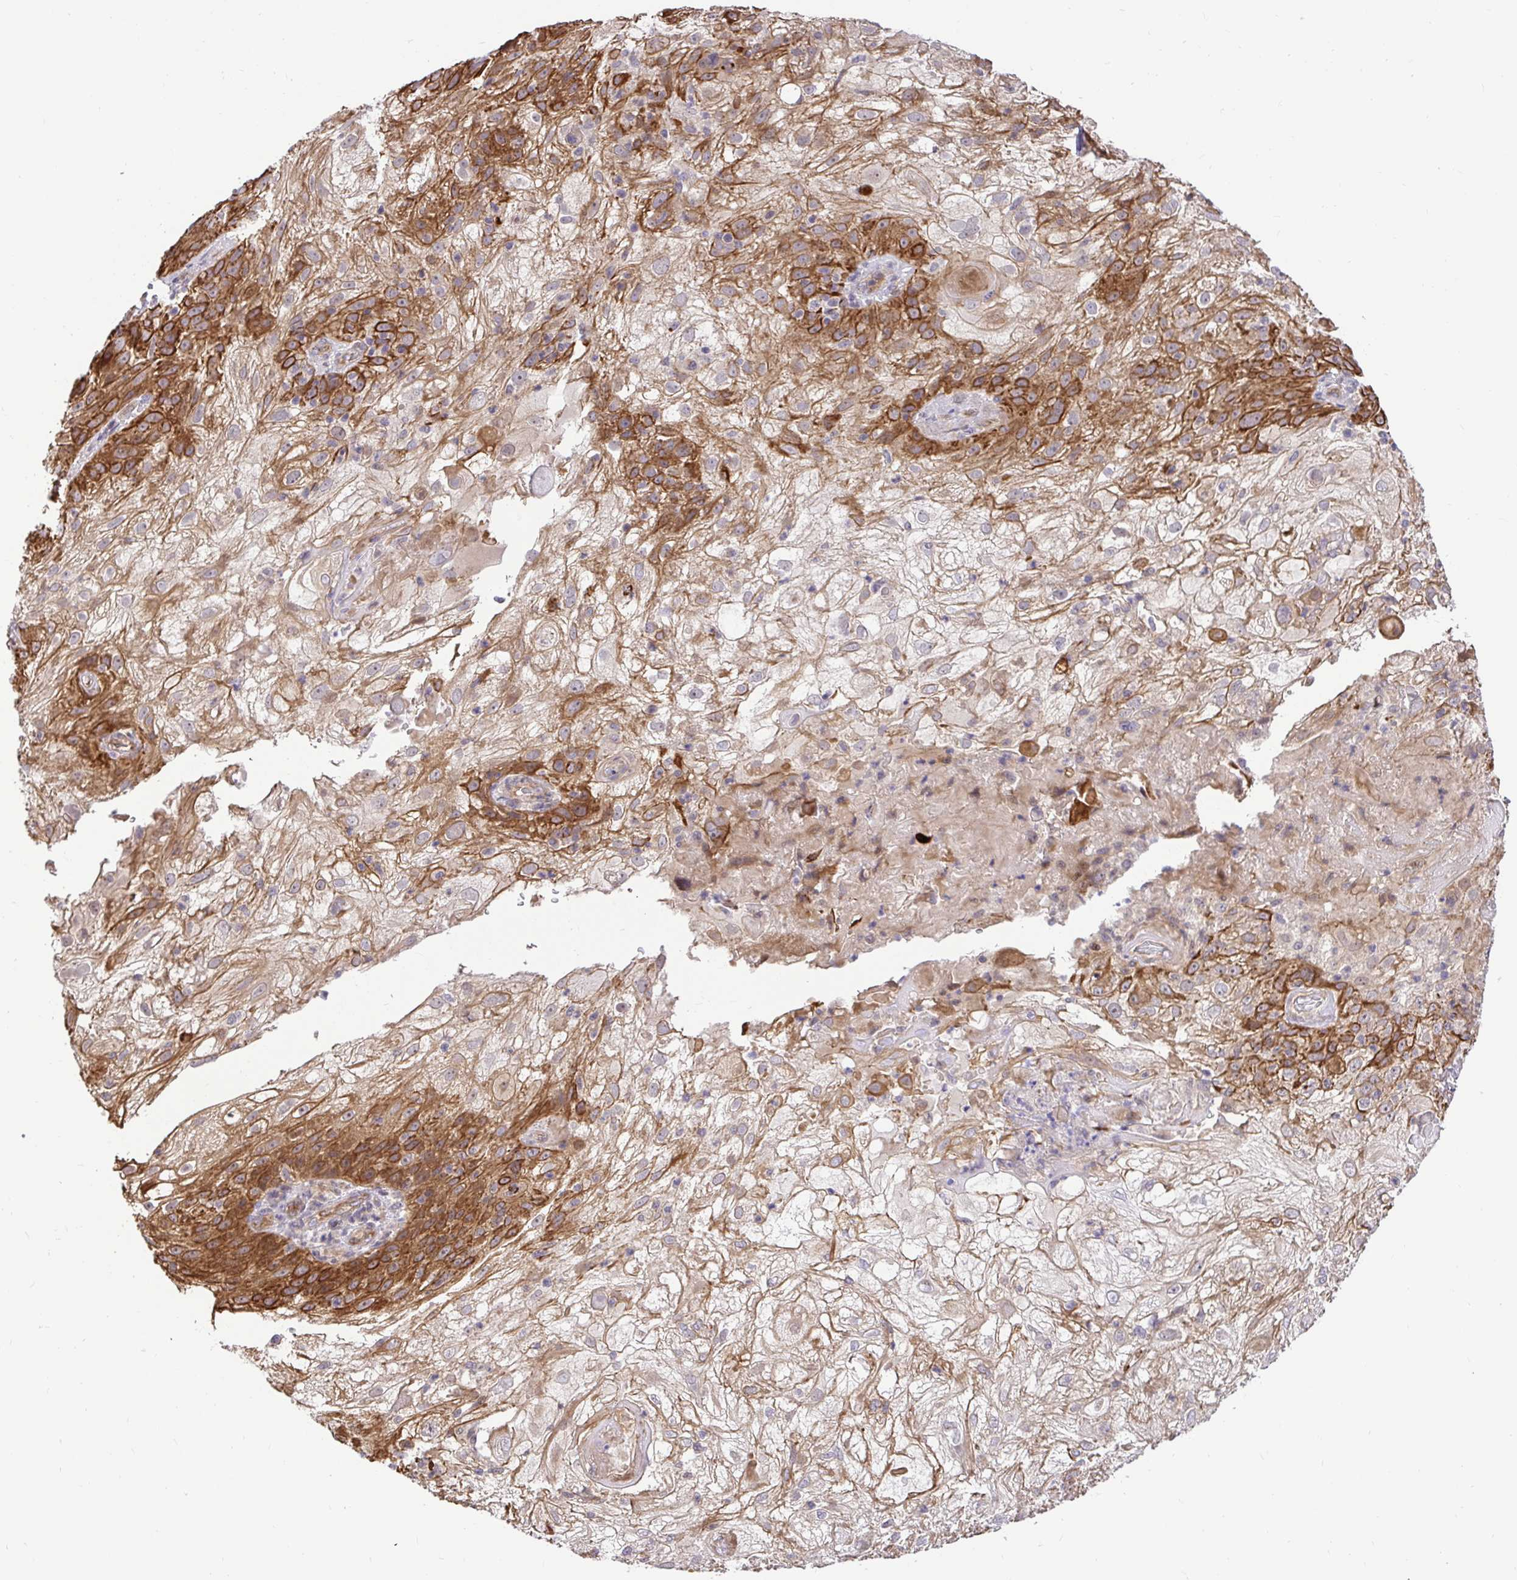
{"staining": {"intensity": "strong", "quantity": "25%-75%", "location": "cytoplasmic/membranous"}, "tissue": "skin cancer", "cell_type": "Tumor cells", "image_type": "cancer", "snomed": [{"axis": "morphology", "description": "Normal tissue, NOS"}, {"axis": "morphology", "description": "Squamous cell carcinoma, NOS"}, {"axis": "topography", "description": "Skin"}], "caption": "Tumor cells exhibit high levels of strong cytoplasmic/membranous expression in approximately 25%-75% of cells in skin cancer. The protein of interest is stained brown, and the nuclei are stained in blue (DAB (3,3'-diaminobenzidine) IHC with brightfield microscopy, high magnification).", "gene": "TRIM55", "patient": {"sex": "female", "age": 83}}